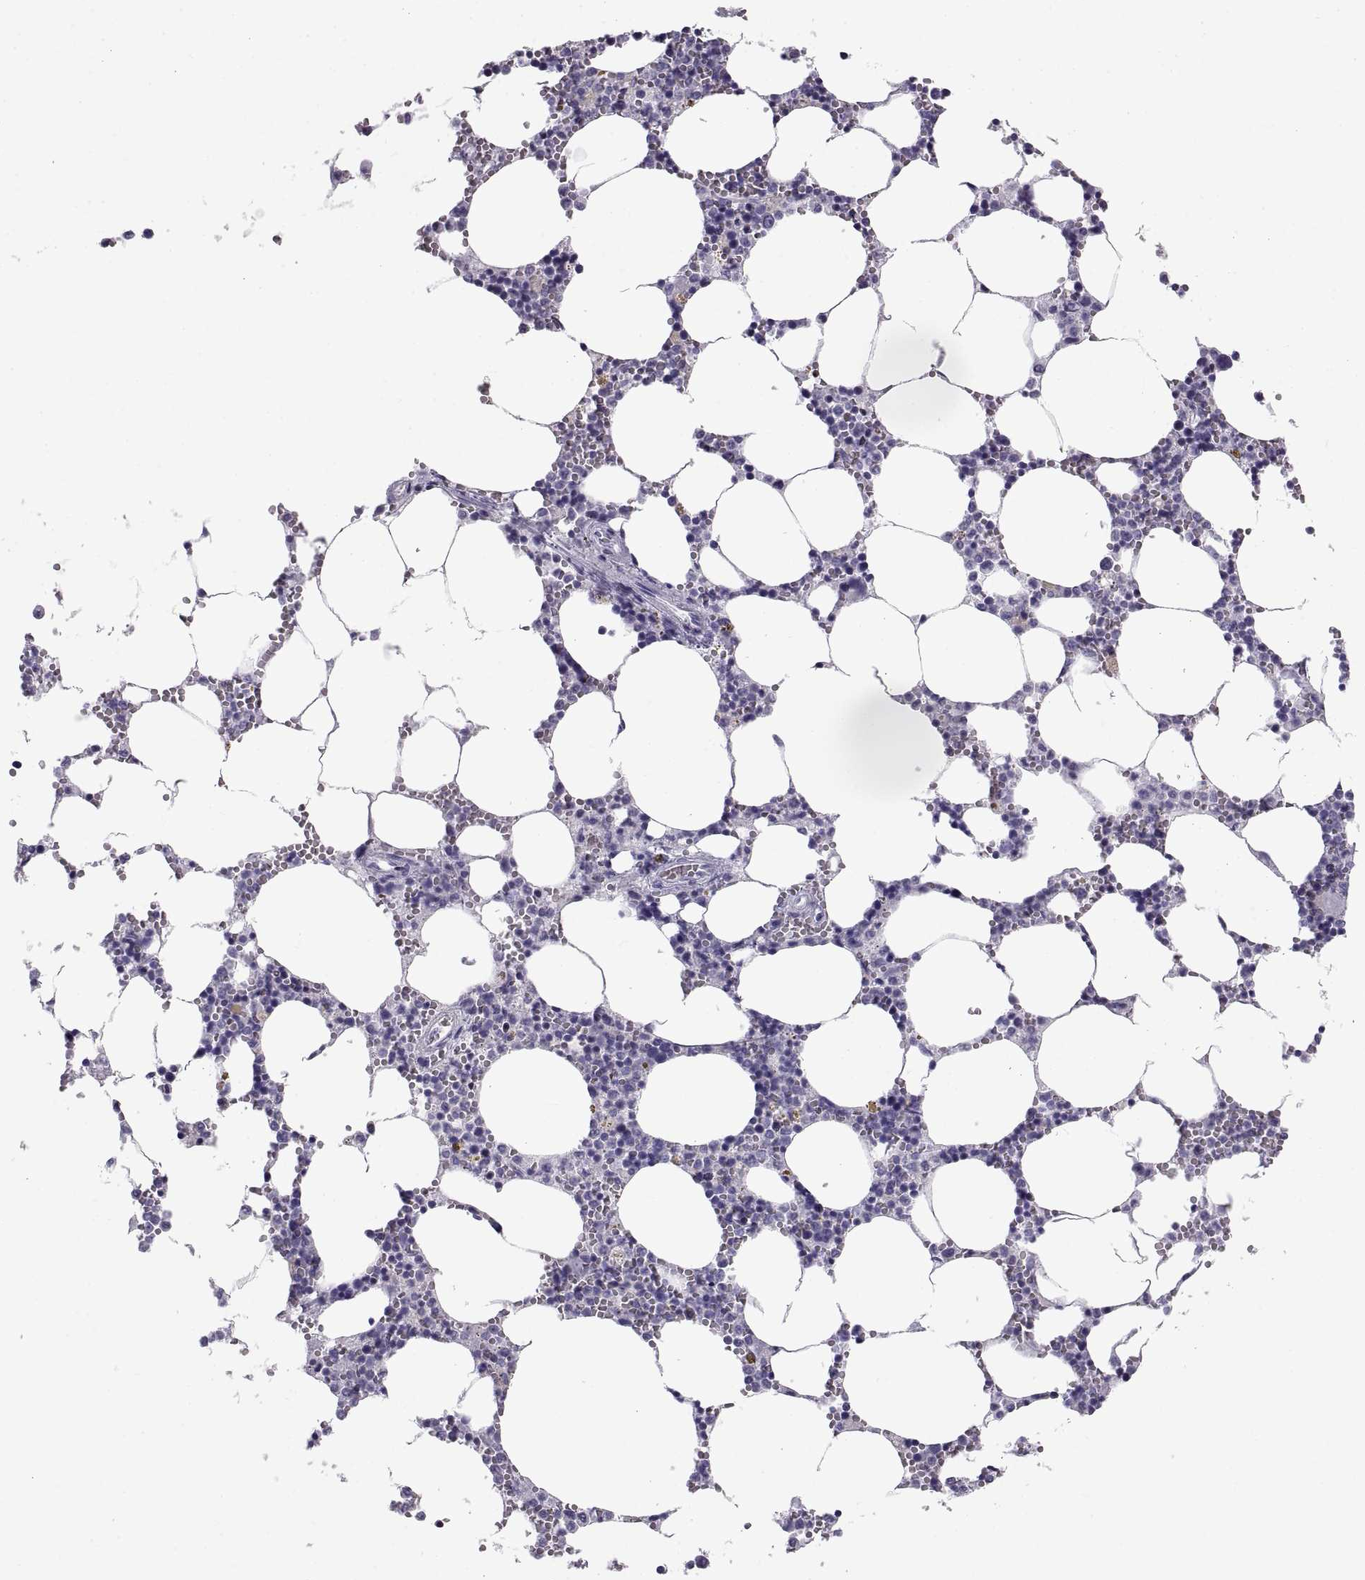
{"staining": {"intensity": "negative", "quantity": "none", "location": "none"}, "tissue": "bone marrow", "cell_type": "Hematopoietic cells", "image_type": "normal", "snomed": [{"axis": "morphology", "description": "Normal tissue, NOS"}, {"axis": "topography", "description": "Bone marrow"}], "caption": "Immunohistochemistry (IHC) histopathology image of unremarkable bone marrow stained for a protein (brown), which exhibits no staining in hematopoietic cells.", "gene": "RLBP1", "patient": {"sex": "female", "age": 64}}